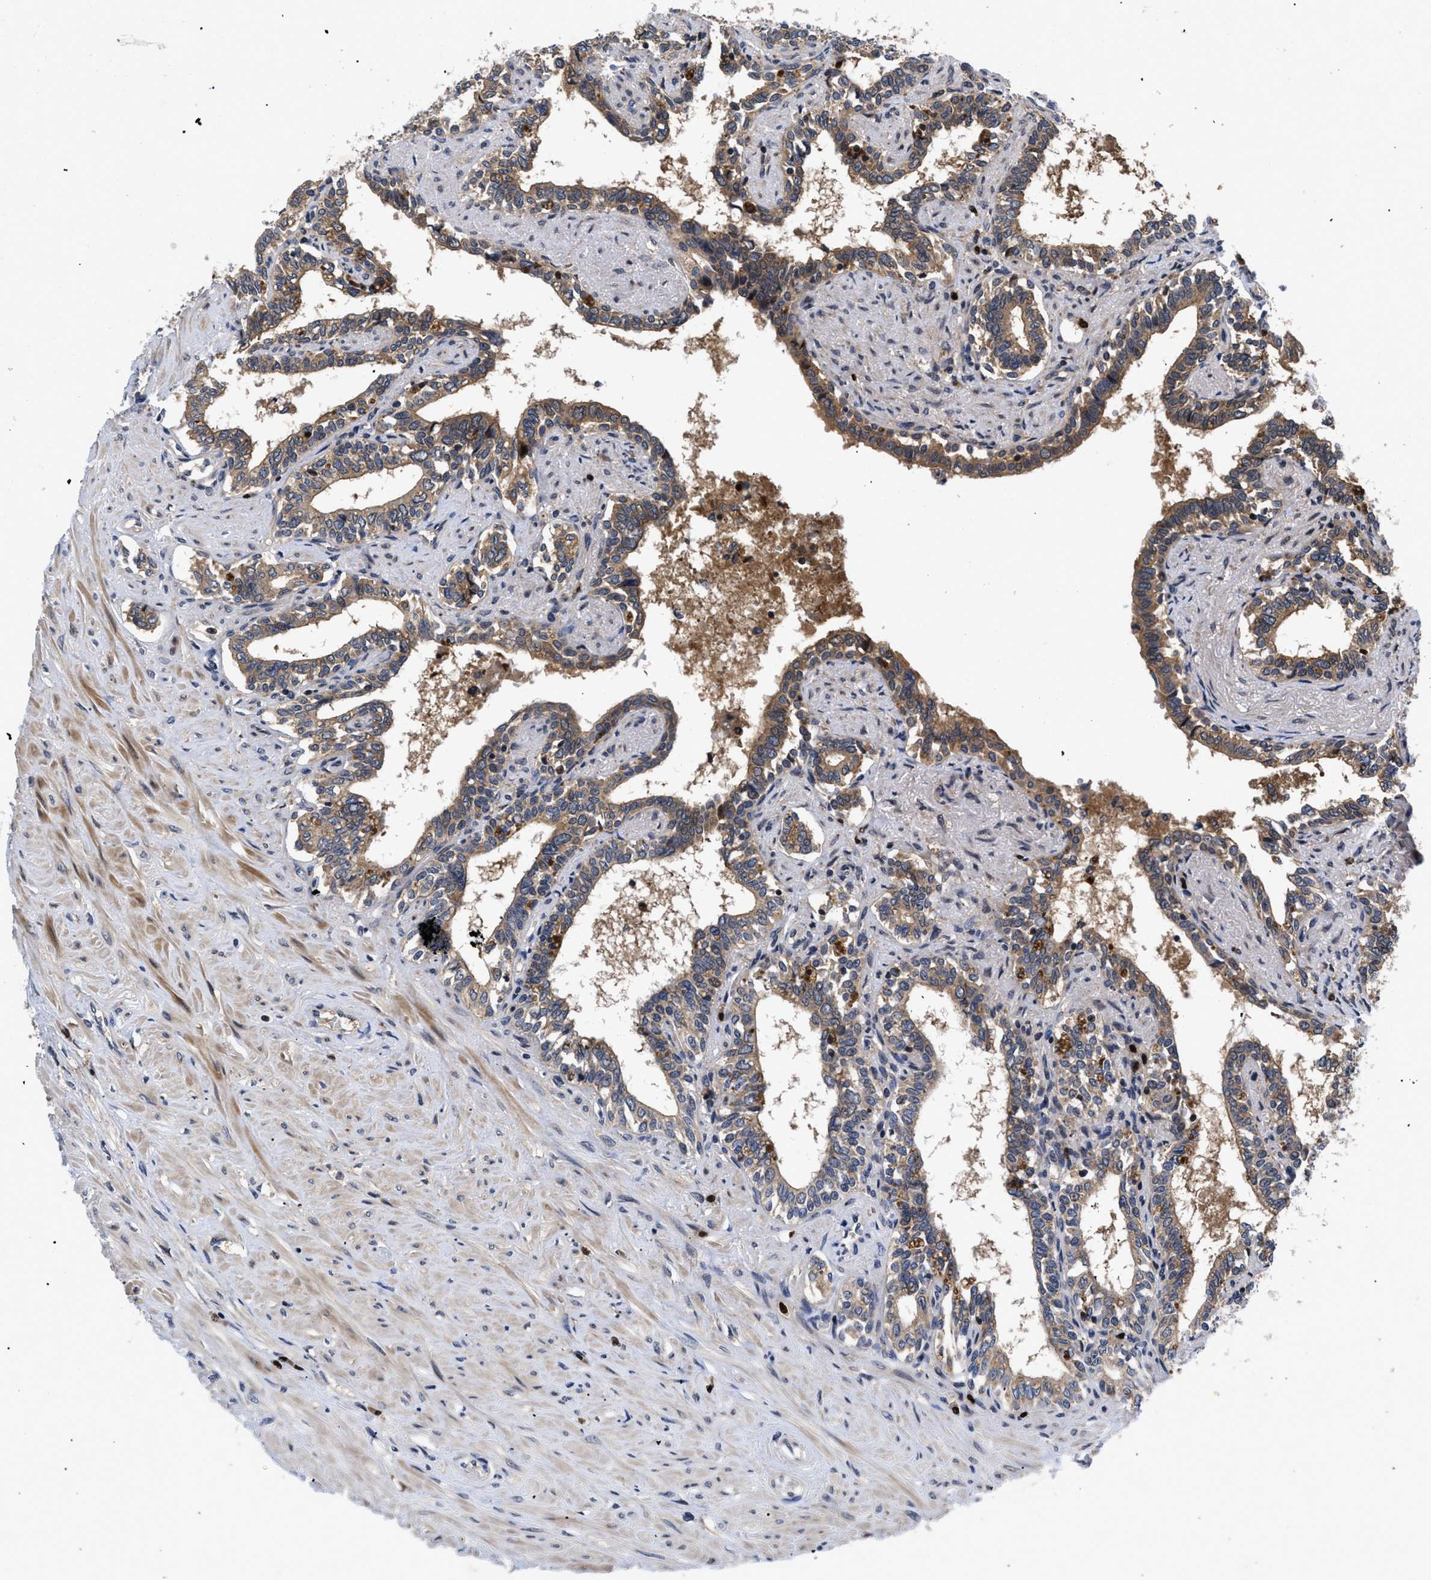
{"staining": {"intensity": "moderate", "quantity": ">75%", "location": "cytoplasmic/membranous,nuclear"}, "tissue": "seminal vesicle", "cell_type": "Glandular cells", "image_type": "normal", "snomed": [{"axis": "morphology", "description": "Normal tissue, NOS"}, {"axis": "morphology", "description": "Adenocarcinoma, High grade"}, {"axis": "topography", "description": "Prostate"}, {"axis": "topography", "description": "Seminal veicle"}], "caption": "Seminal vesicle stained with IHC shows moderate cytoplasmic/membranous,nuclear staining in about >75% of glandular cells.", "gene": "FAM200A", "patient": {"sex": "male", "age": 55}}